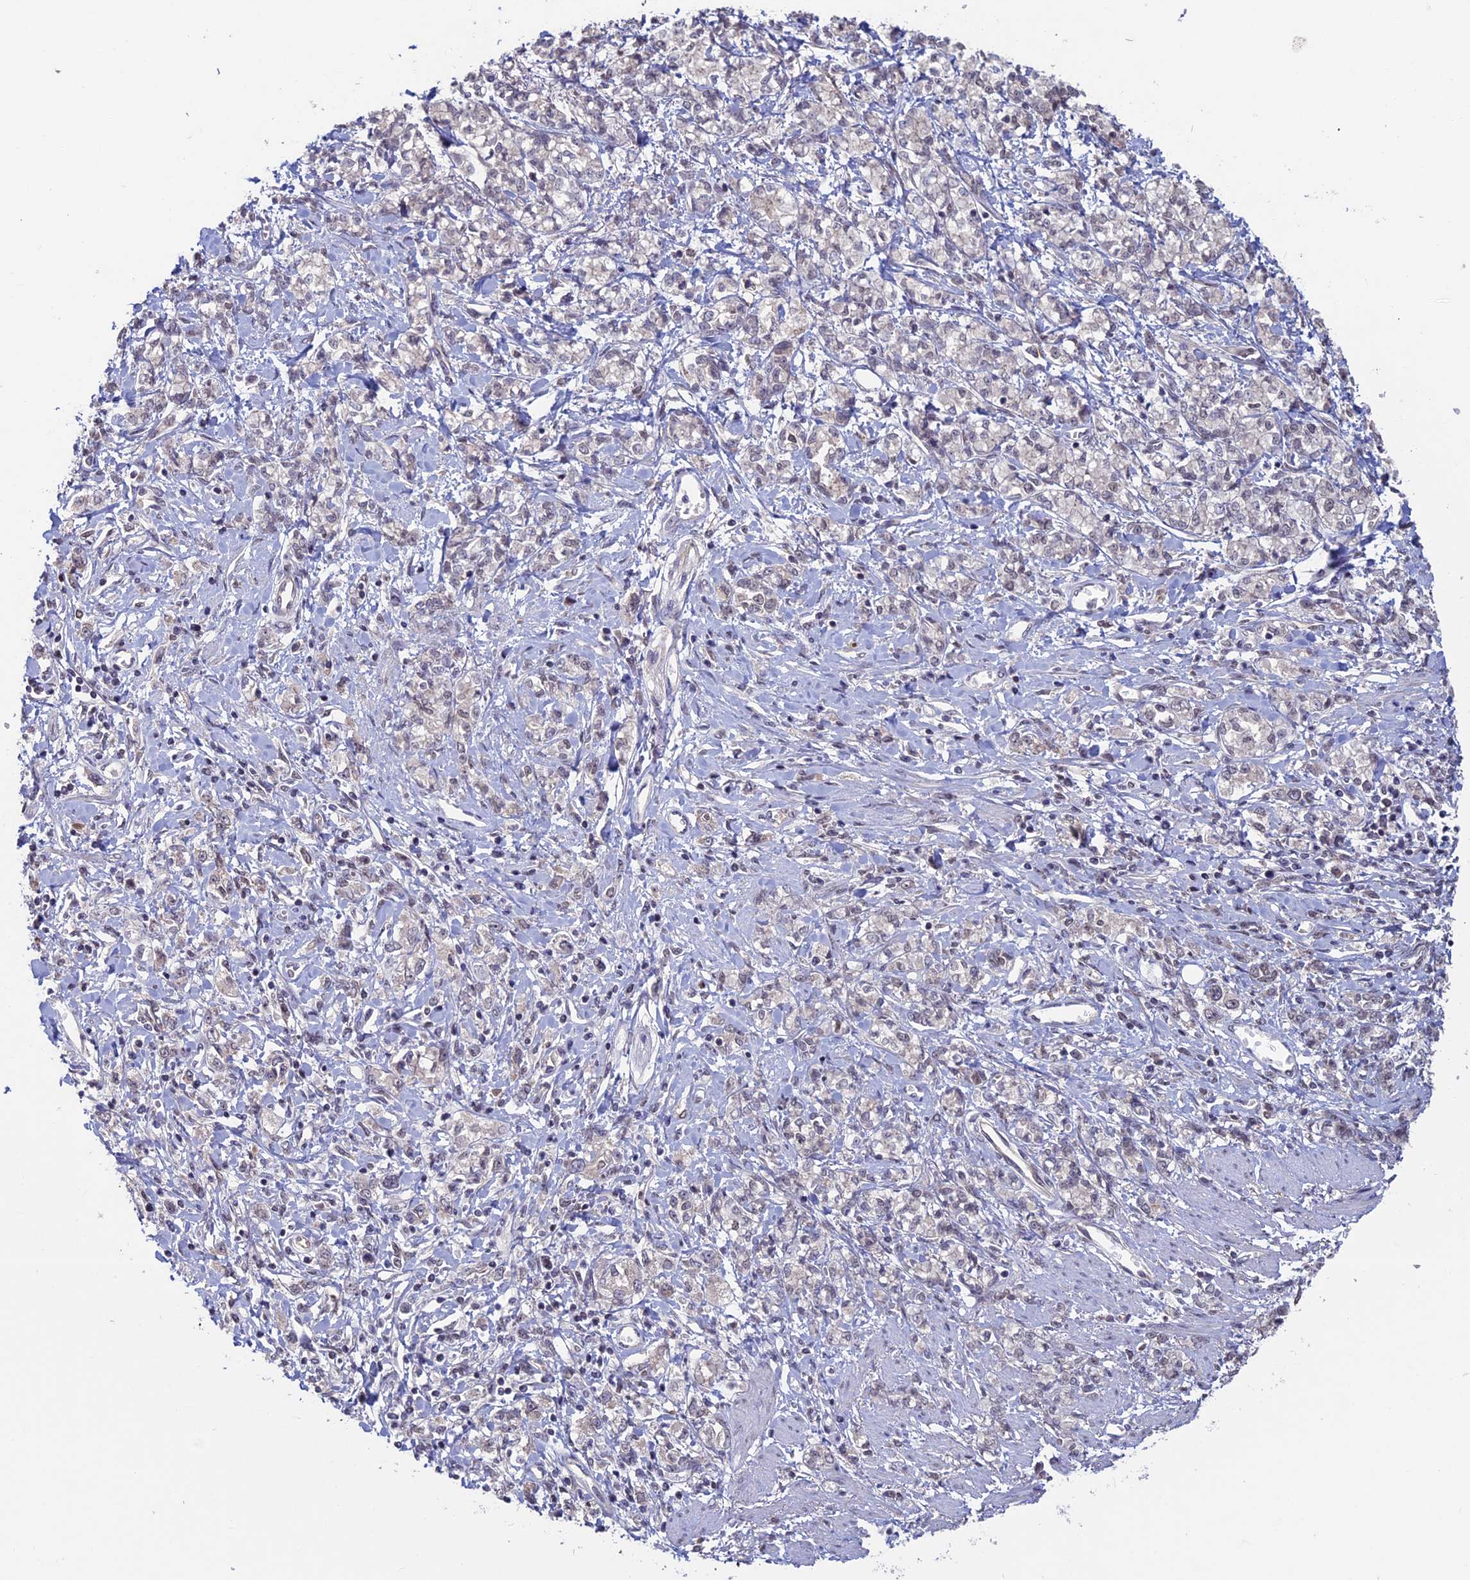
{"staining": {"intensity": "weak", "quantity": "<25%", "location": "nuclear"}, "tissue": "stomach cancer", "cell_type": "Tumor cells", "image_type": "cancer", "snomed": [{"axis": "morphology", "description": "Adenocarcinoma, NOS"}, {"axis": "topography", "description": "Stomach"}], "caption": "An image of stomach cancer (adenocarcinoma) stained for a protein exhibits no brown staining in tumor cells.", "gene": "SPIRE1", "patient": {"sex": "female", "age": 76}}